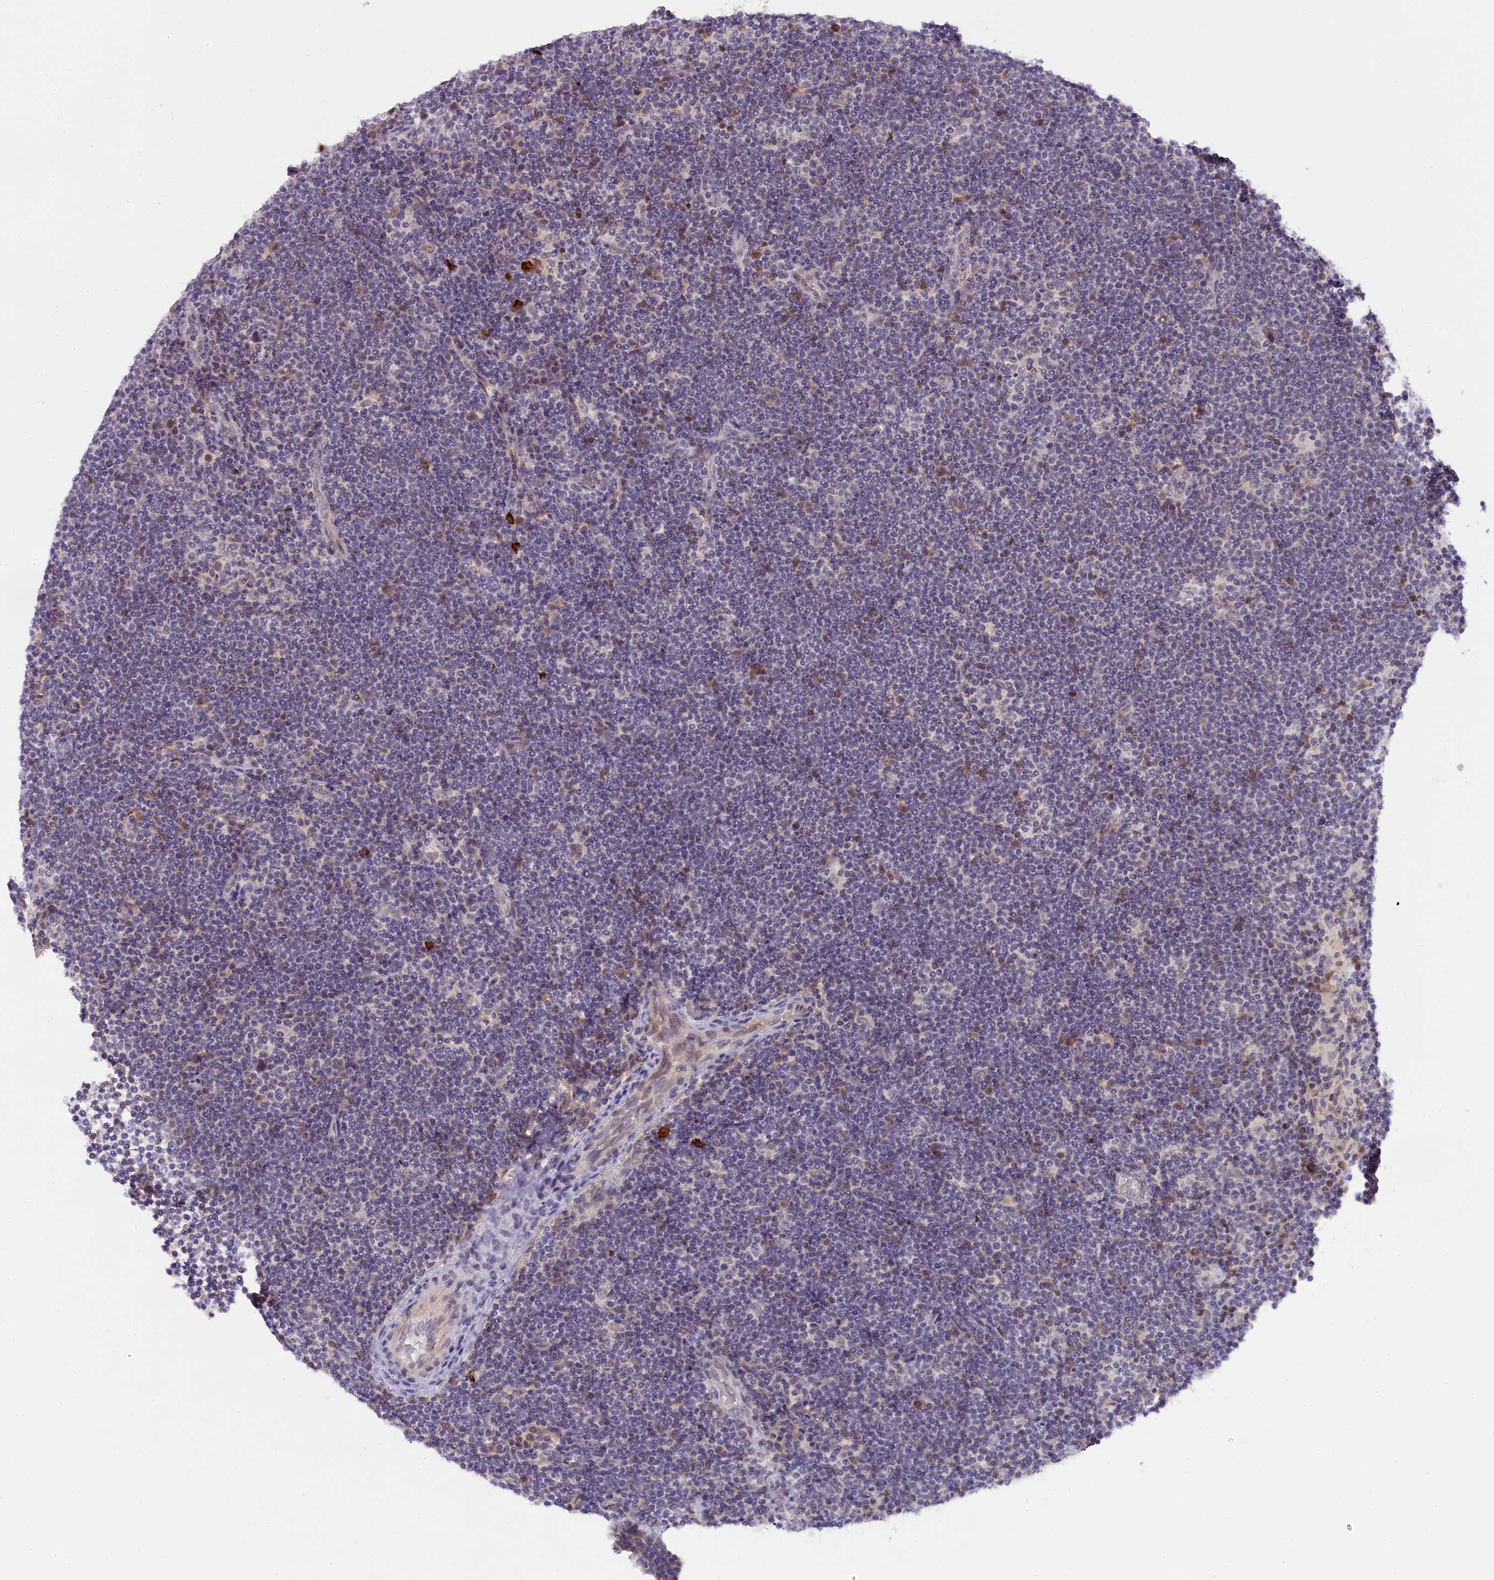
{"staining": {"intensity": "negative", "quantity": "none", "location": "none"}, "tissue": "lymphoma", "cell_type": "Tumor cells", "image_type": "cancer", "snomed": [{"axis": "morphology", "description": "Hodgkin's disease, NOS"}, {"axis": "topography", "description": "Lymph node"}], "caption": "Tumor cells are negative for brown protein staining in Hodgkin's disease.", "gene": "CRAMP1", "patient": {"sex": "female", "age": 57}}